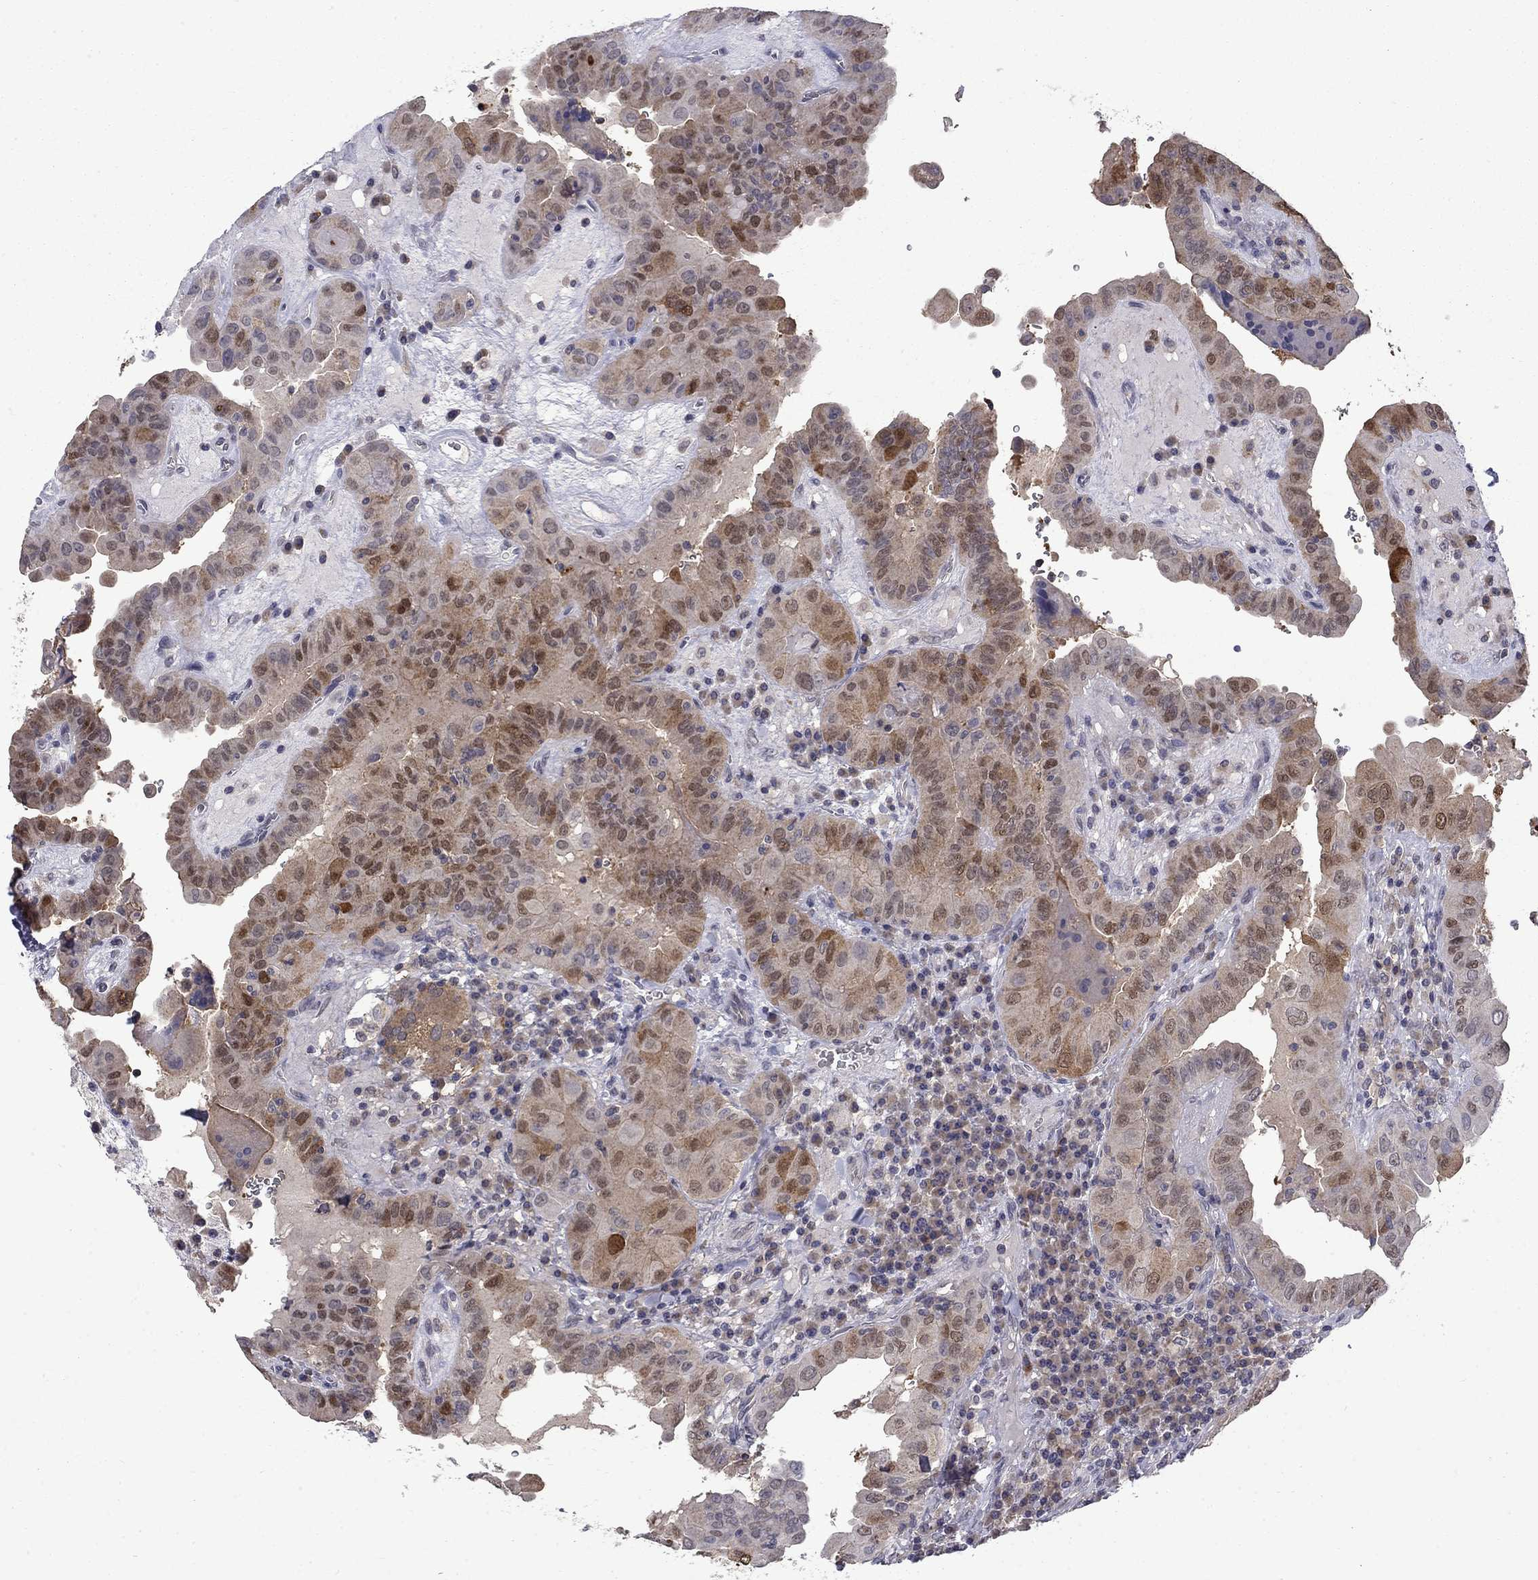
{"staining": {"intensity": "strong", "quantity": "<25%", "location": "cytoplasmic/membranous,nuclear"}, "tissue": "thyroid cancer", "cell_type": "Tumor cells", "image_type": "cancer", "snomed": [{"axis": "morphology", "description": "Papillary adenocarcinoma, NOS"}, {"axis": "topography", "description": "Thyroid gland"}], "caption": "Immunohistochemical staining of human papillary adenocarcinoma (thyroid) reveals strong cytoplasmic/membranous and nuclear protein staining in approximately <25% of tumor cells.", "gene": "PCBP3", "patient": {"sex": "female", "age": 37}}